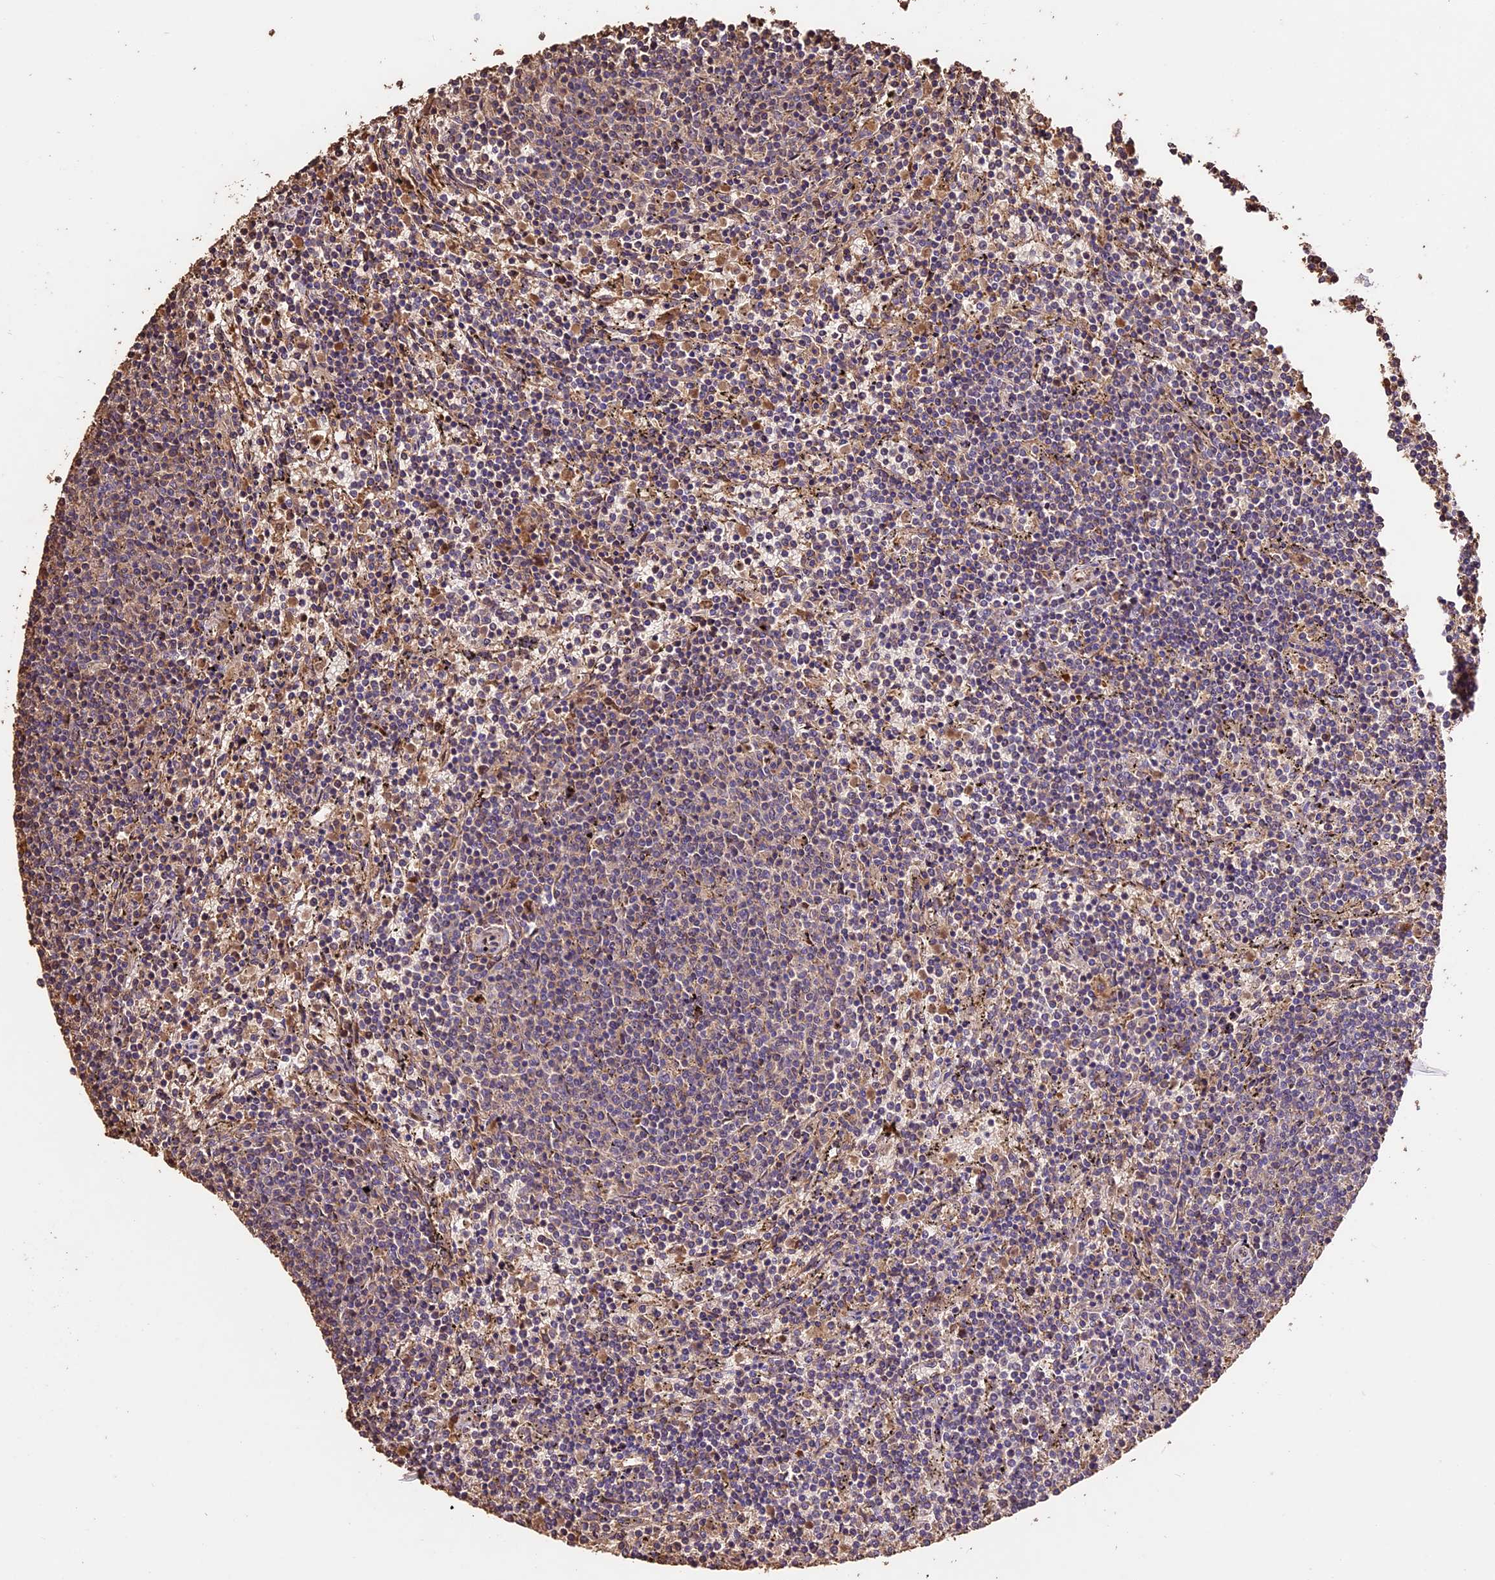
{"staining": {"intensity": "weak", "quantity": "<25%", "location": "cytoplasmic/membranous"}, "tissue": "lymphoma", "cell_type": "Tumor cells", "image_type": "cancer", "snomed": [{"axis": "morphology", "description": "Malignant lymphoma, non-Hodgkin's type, Low grade"}, {"axis": "topography", "description": "Spleen"}], "caption": "This is an immunohistochemistry (IHC) histopathology image of malignant lymphoma, non-Hodgkin's type (low-grade). There is no expression in tumor cells.", "gene": "CRLF1", "patient": {"sex": "female", "age": 50}}